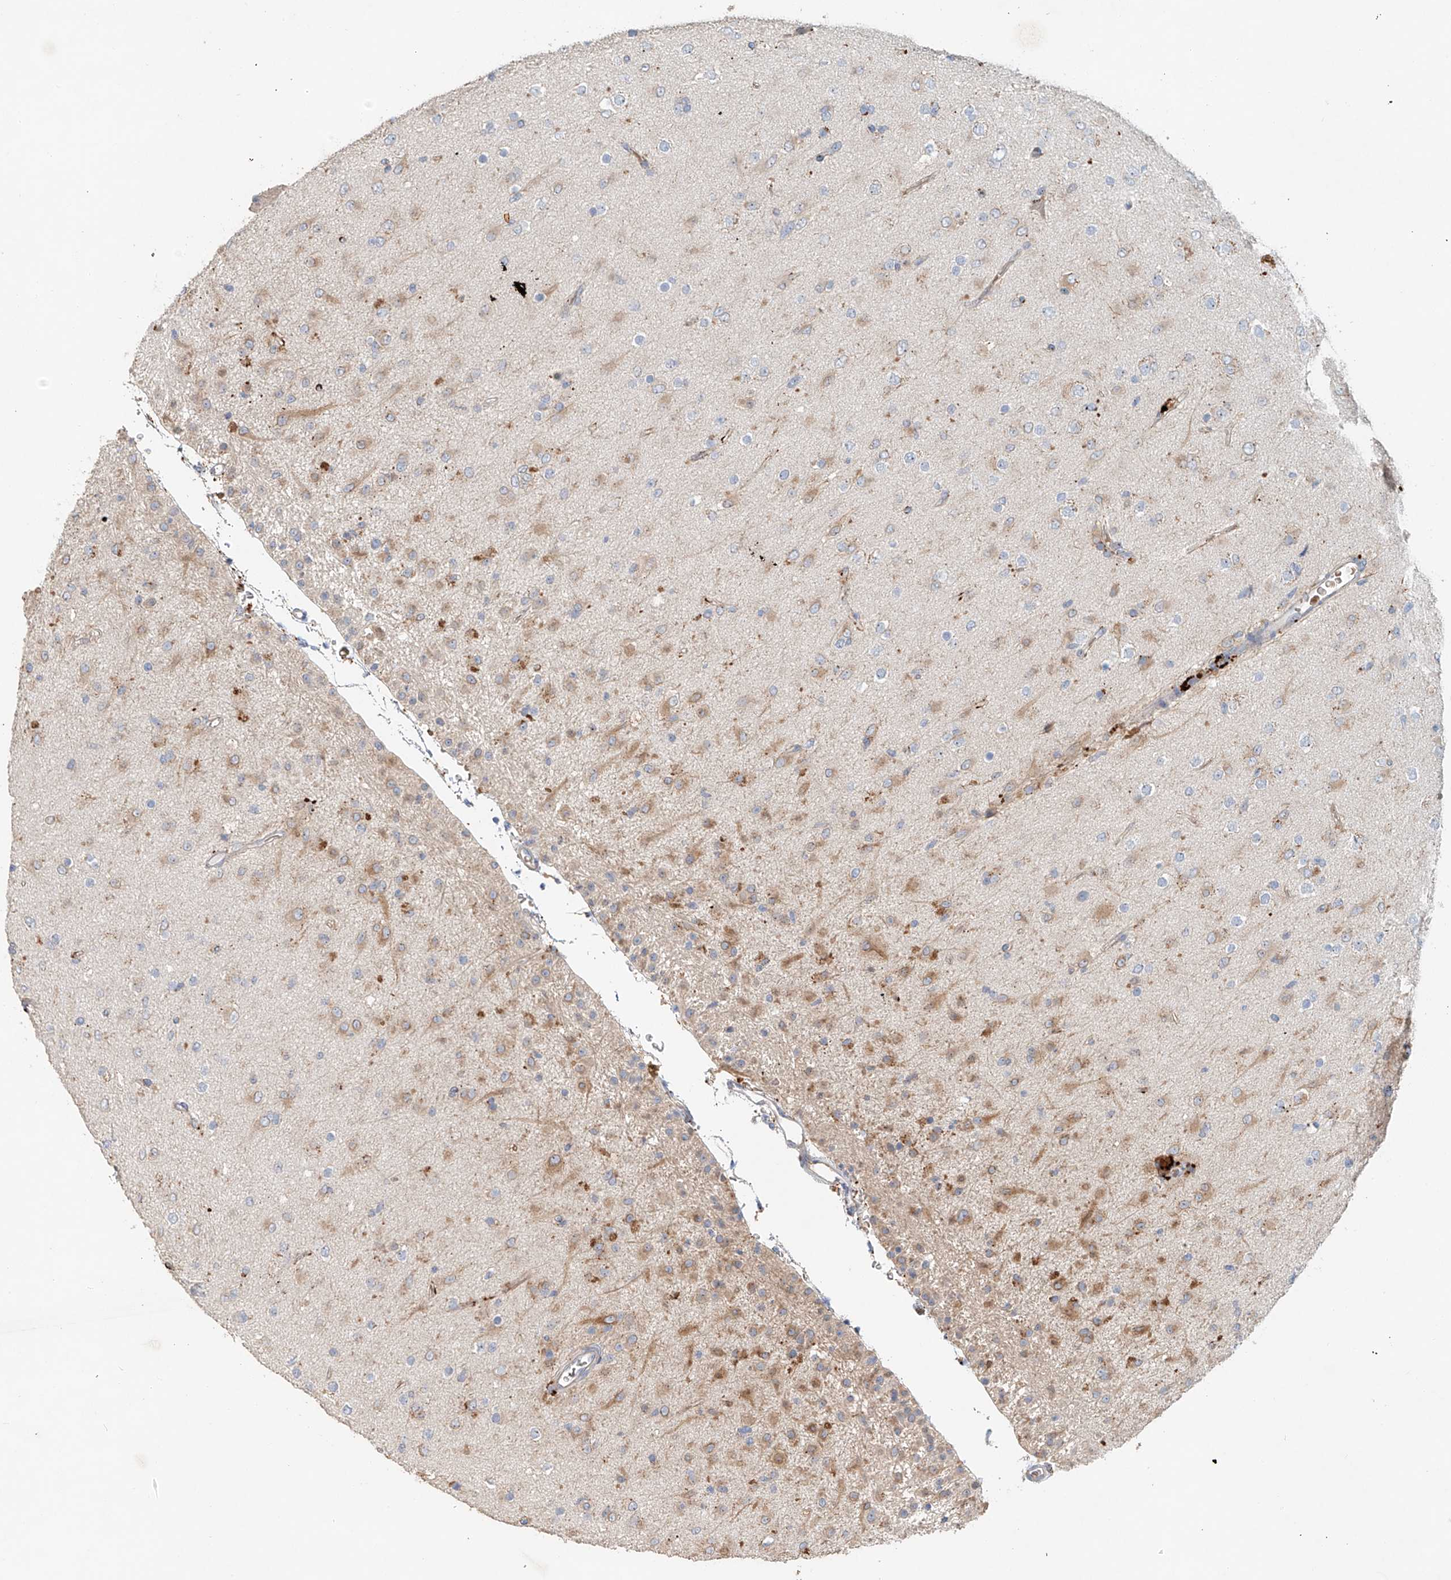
{"staining": {"intensity": "weak", "quantity": "<25%", "location": "cytoplasmic/membranous"}, "tissue": "glioma", "cell_type": "Tumor cells", "image_type": "cancer", "snomed": [{"axis": "morphology", "description": "Glioma, malignant, Low grade"}, {"axis": "topography", "description": "Brain"}], "caption": "Protein analysis of glioma demonstrates no significant expression in tumor cells. The staining was performed using DAB (3,3'-diaminobenzidine) to visualize the protein expression in brown, while the nuclei were stained in blue with hematoxylin (Magnification: 20x).", "gene": "TRIM47", "patient": {"sex": "male", "age": 65}}